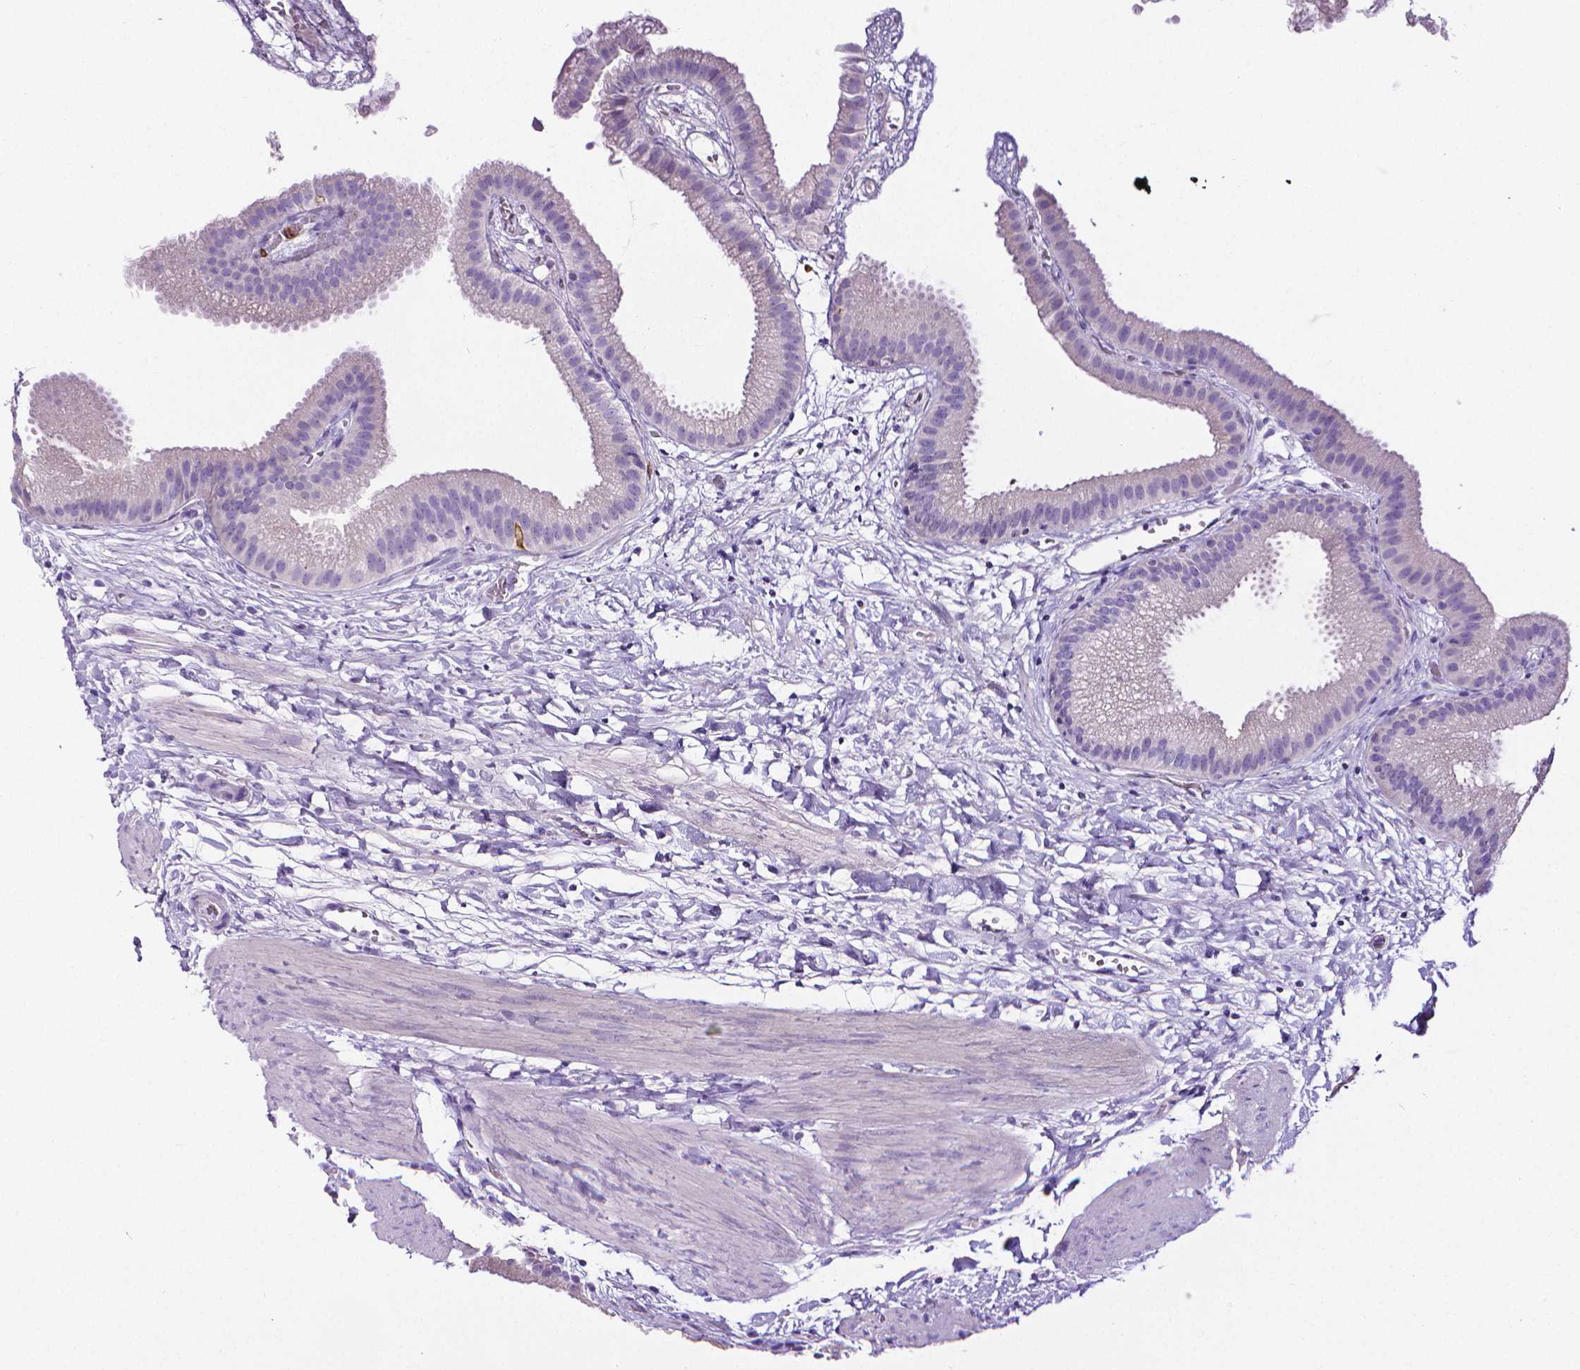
{"staining": {"intensity": "negative", "quantity": "none", "location": "none"}, "tissue": "gallbladder", "cell_type": "Glandular cells", "image_type": "normal", "snomed": [{"axis": "morphology", "description": "Normal tissue, NOS"}, {"axis": "topography", "description": "Gallbladder"}], "caption": "Immunohistochemistry (IHC) of benign gallbladder exhibits no expression in glandular cells.", "gene": "MMP9", "patient": {"sex": "female", "age": 63}}